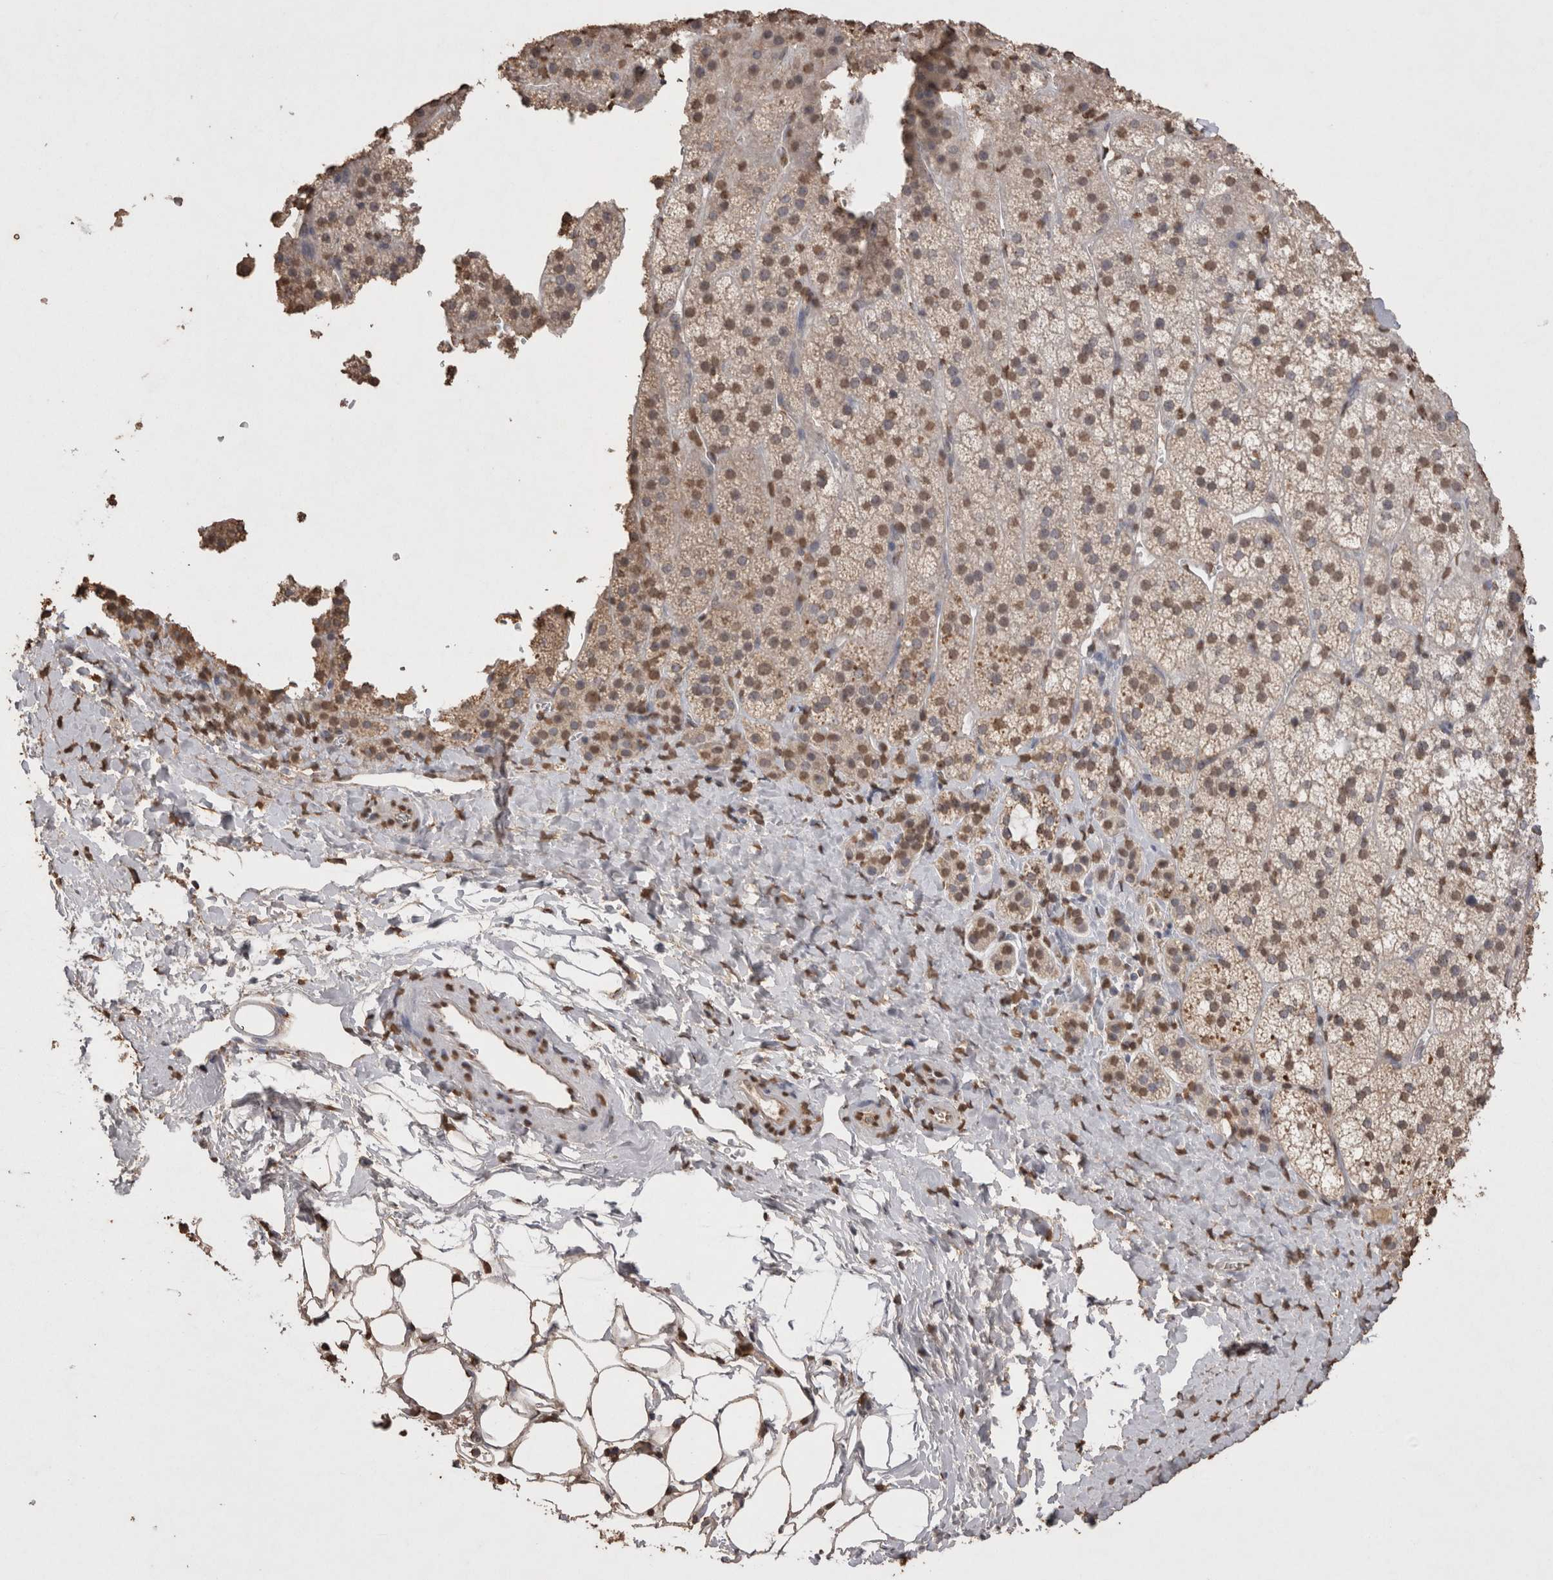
{"staining": {"intensity": "moderate", "quantity": ">75%", "location": "nuclear"}, "tissue": "adrenal gland", "cell_type": "Glandular cells", "image_type": "normal", "snomed": [{"axis": "morphology", "description": "Normal tissue, NOS"}, {"axis": "topography", "description": "Adrenal gland"}], "caption": "Moderate nuclear protein expression is seen in about >75% of glandular cells in adrenal gland.", "gene": "POU5F1", "patient": {"sex": "female", "age": 44}}